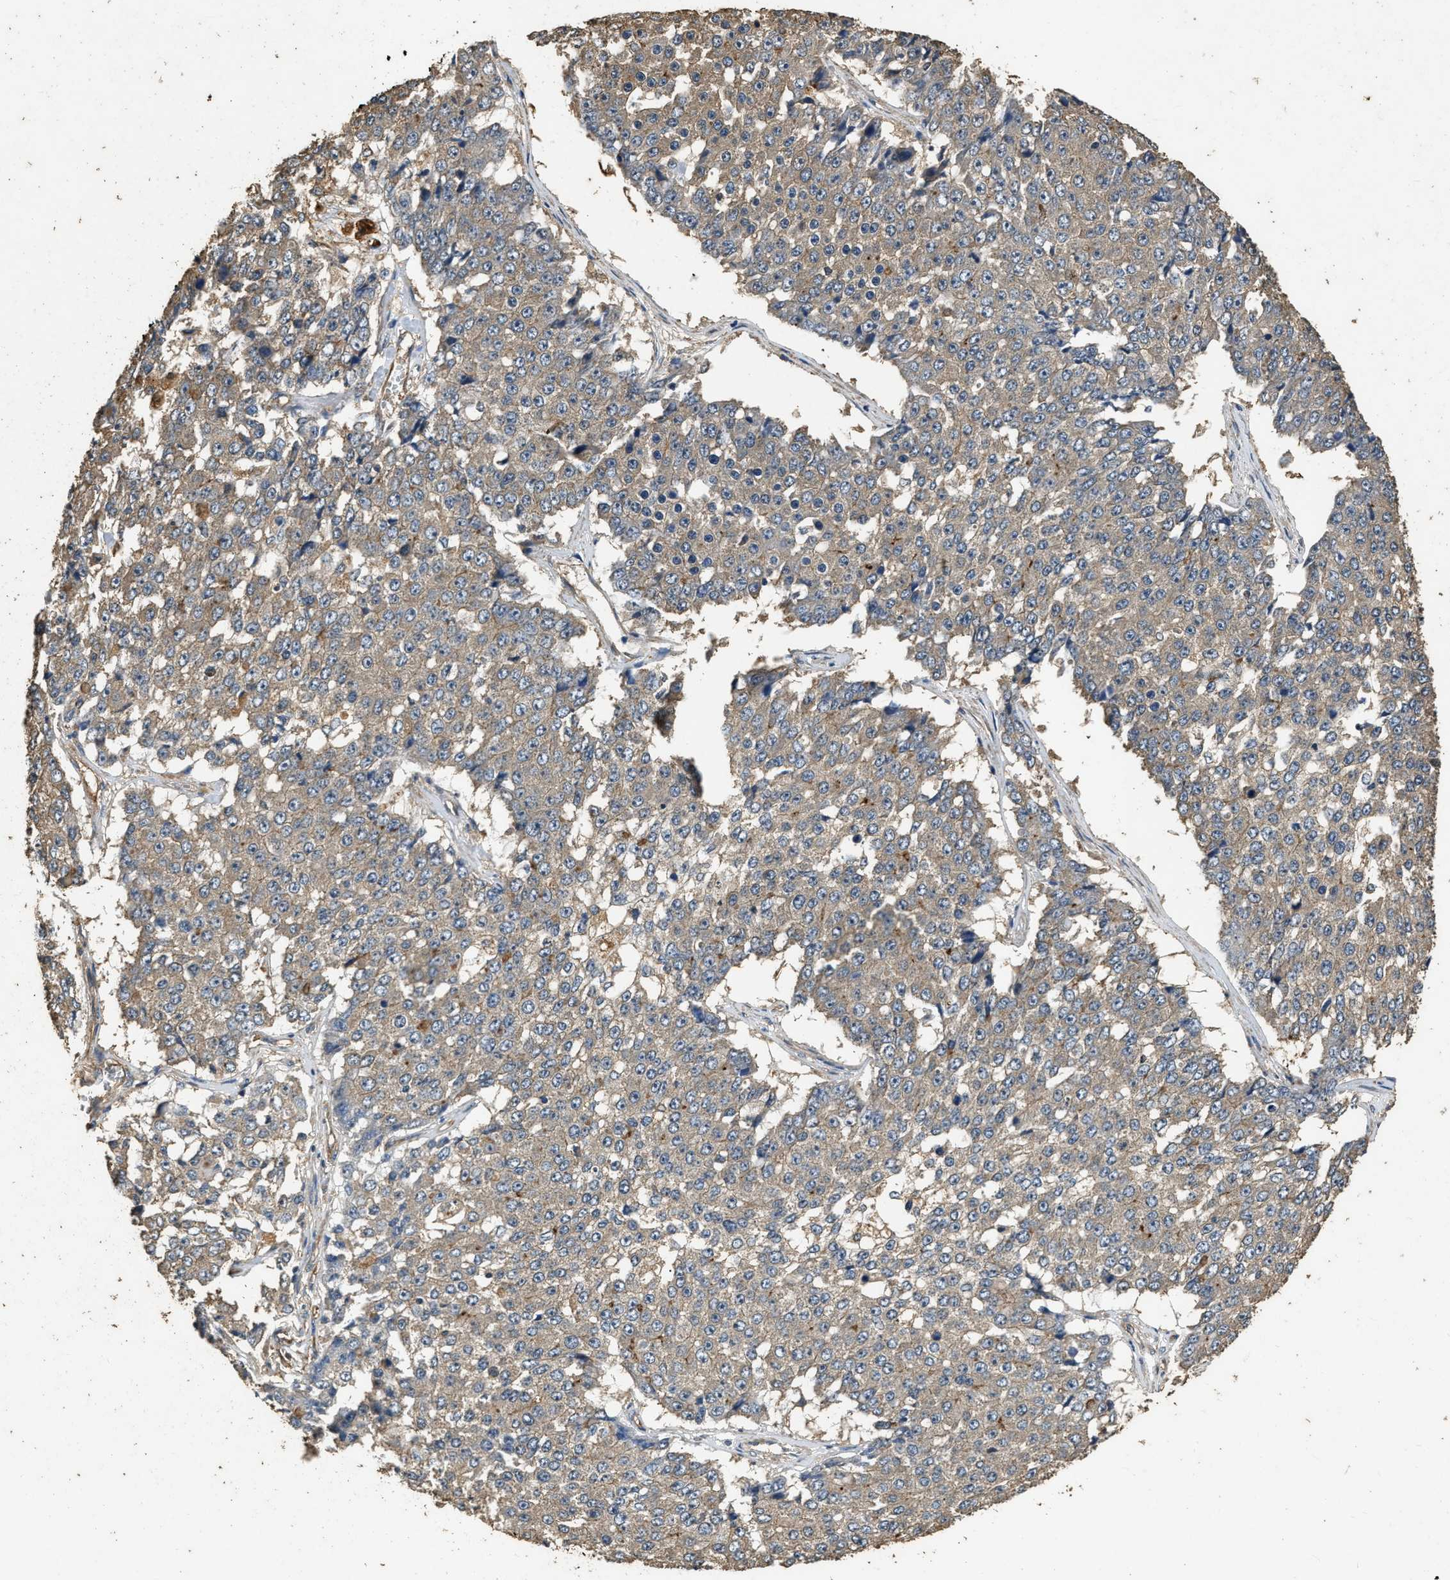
{"staining": {"intensity": "weak", "quantity": "<25%", "location": "cytoplasmic/membranous"}, "tissue": "pancreatic cancer", "cell_type": "Tumor cells", "image_type": "cancer", "snomed": [{"axis": "morphology", "description": "Adenocarcinoma, NOS"}, {"axis": "topography", "description": "Pancreas"}], "caption": "An immunohistochemistry micrograph of adenocarcinoma (pancreatic) is shown. There is no staining in tumor cells of adenocarcinoma (pancreatic).", "gene": "MIB1", "patient": {"sex": "male", "age": 50}}